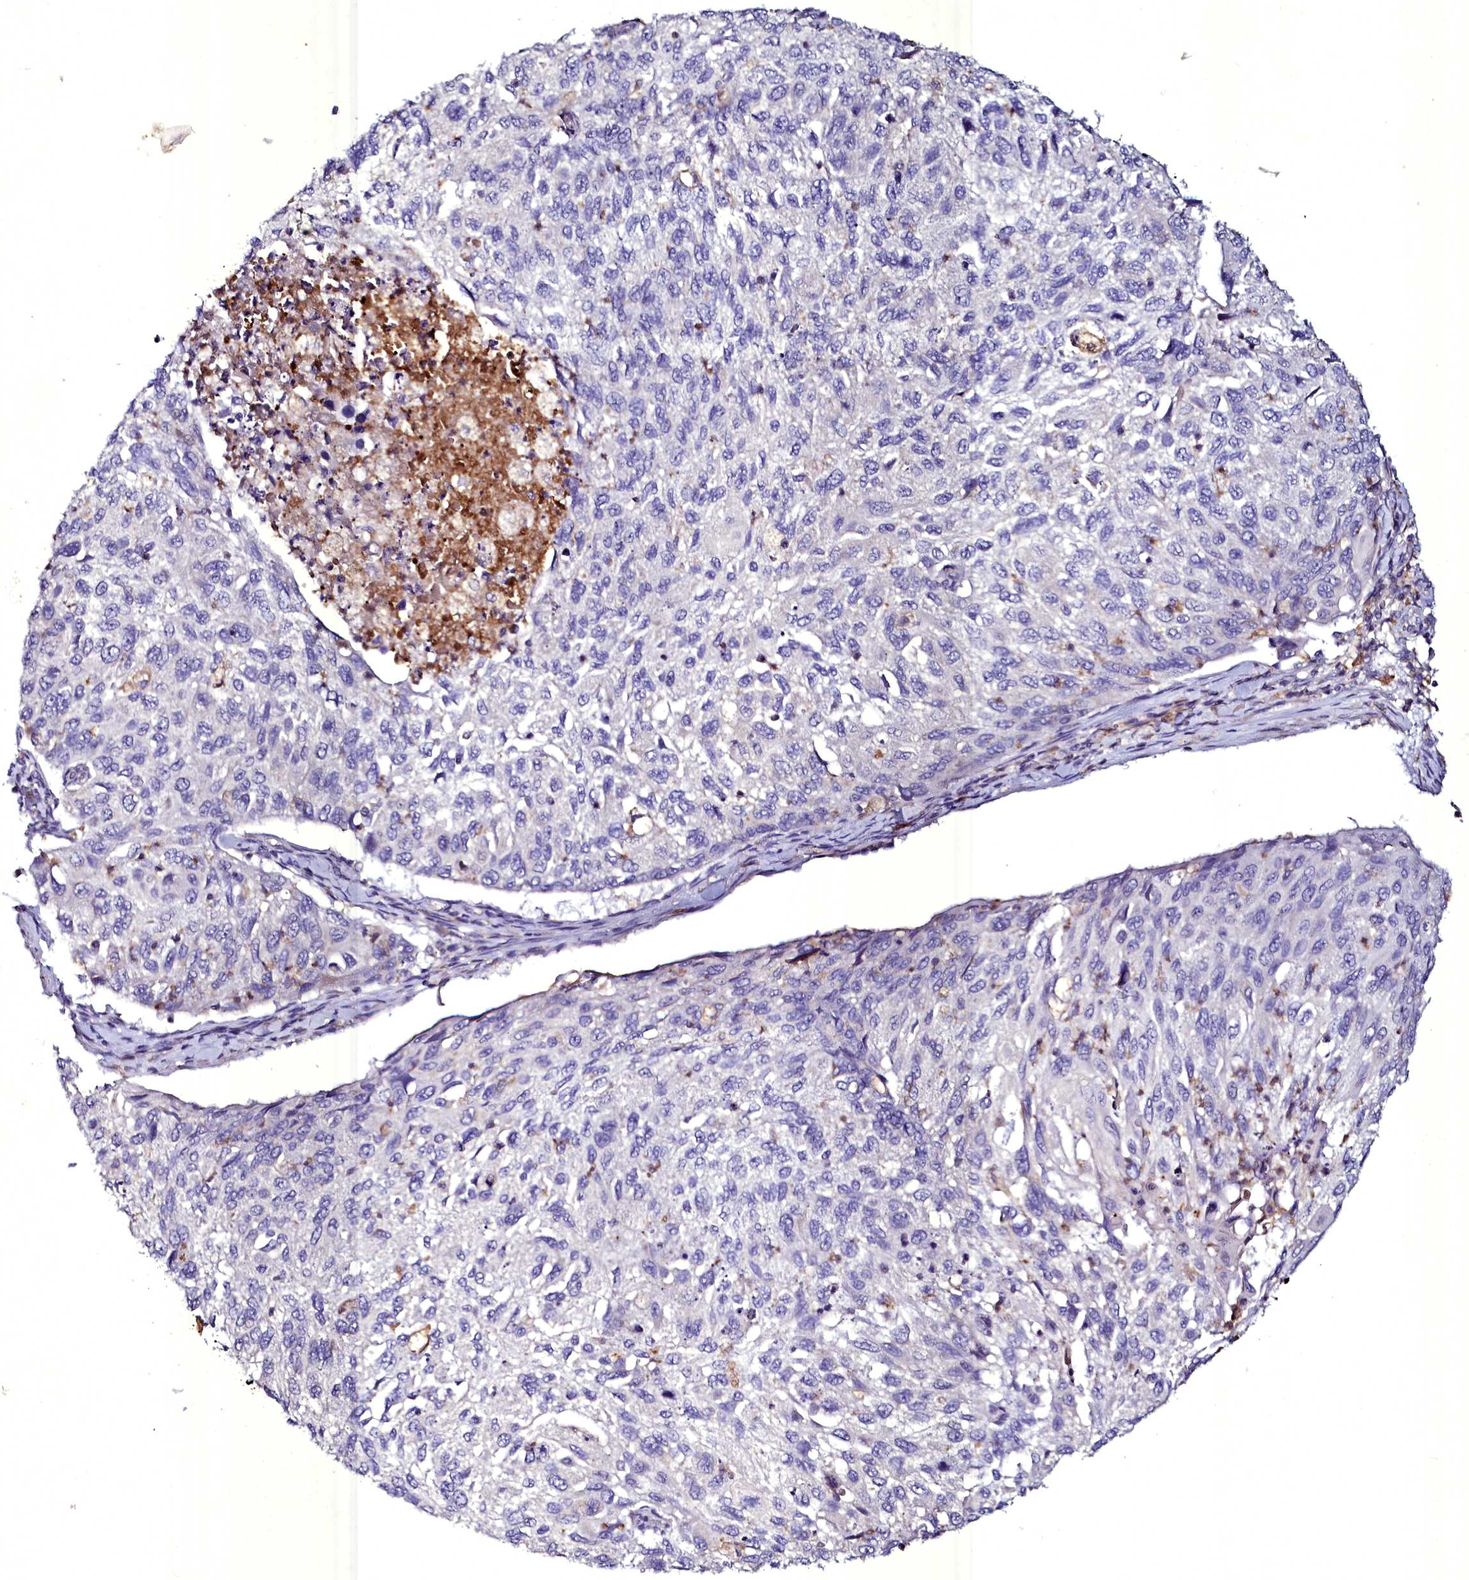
{"staining": {"intensity": "negative", "quantity": "none", "location": "none"}, "tissue": "cervical cancer", "cell_type": "Tumor cells", "image_type": "cancer", "snomed": [{"axis": "morphology", "description": "Squamous cell carcinoma, NOS"}, {"axis": "topography", "description": "Cervix"}], "caption": "Tumor cells show no significant protein expression in cervical cancer.", "gene": "SELENOT", "patient": {"sex": "female", "age": 70}}